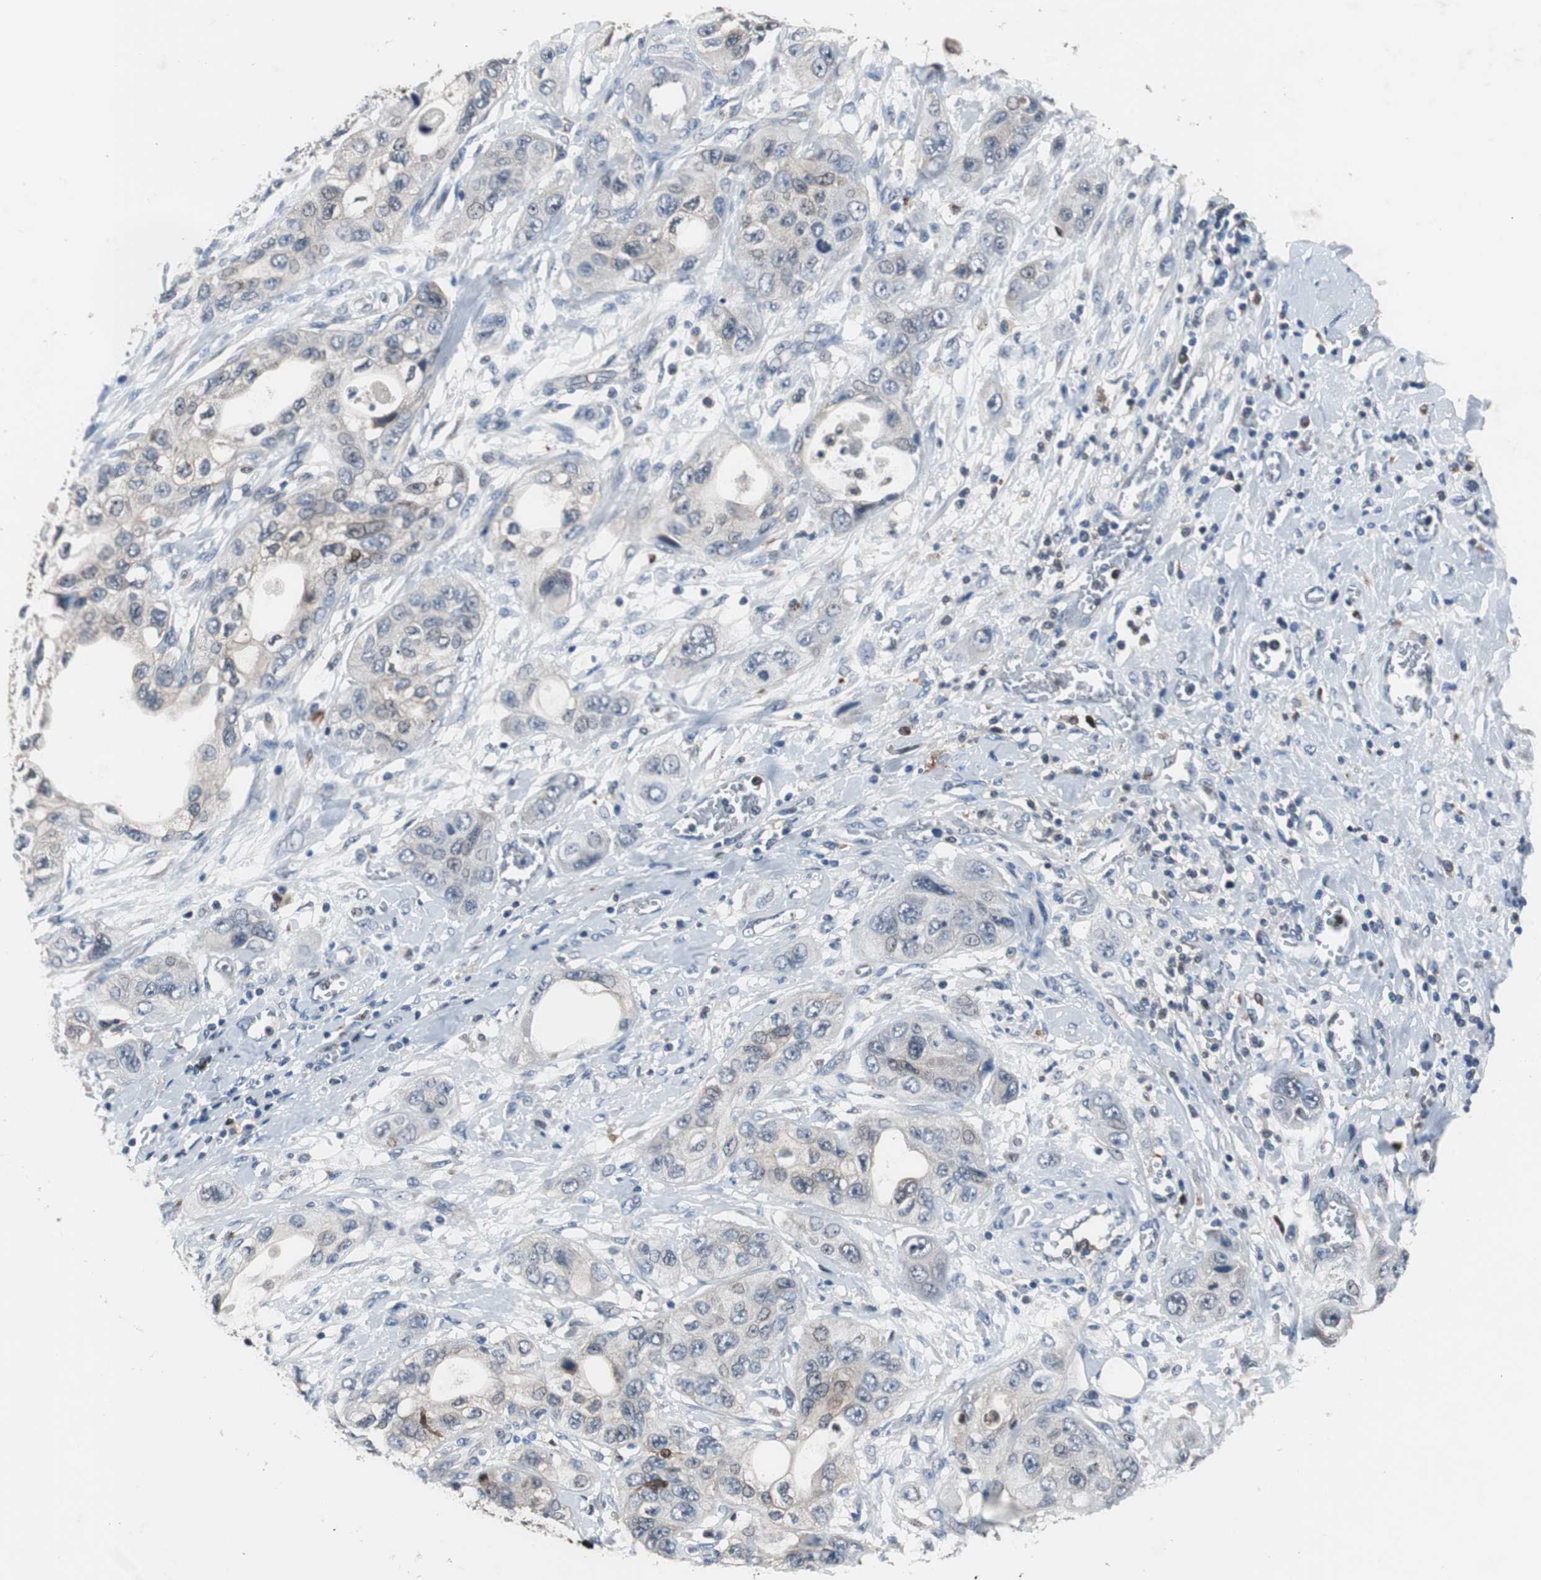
{"staining": {"intensity": "weak", "quantity": "<25%", "location": "cytoplasmic/membranous"}, "tissue": "pancreatic cancer", "cell_type": "Tumor cells", "image_type": "cancer", "snomed": [{"axis": "morphology", "description": "Adenocarcinoma, NOS"}, {"axis": "topography", "description": "Pancreas"}], "caption": "This micrograph is of pancreatic adenocarcinoma stained with immunohistochemistry (IHC) to label a protein in brown with the nuclei are counter-stained blue. There is no expression in tumor cells.", "gene": "PAK1", "patient": {"sex": "female", "age": 70}}